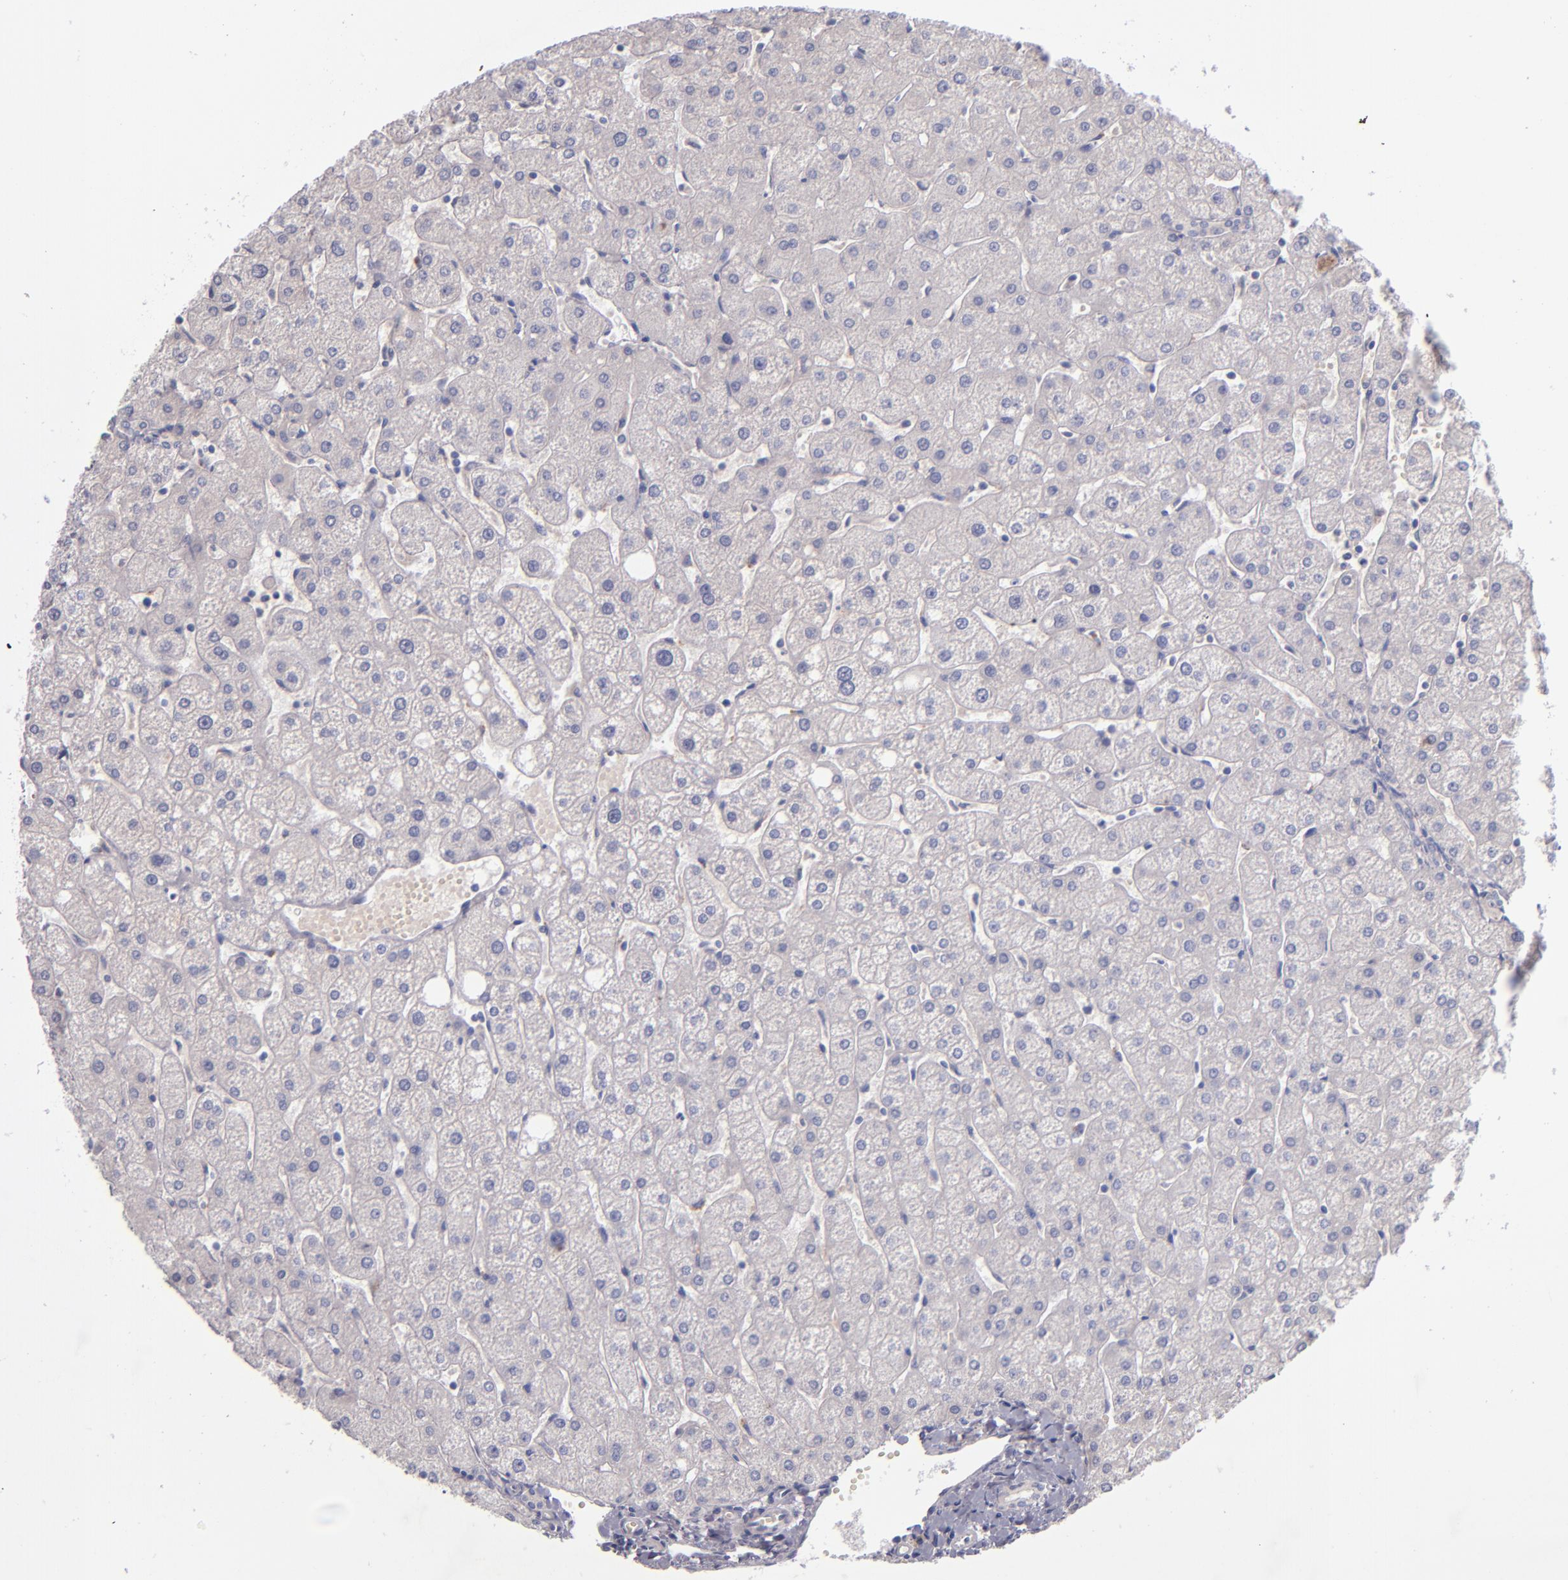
{"staining": {"intensity": "negative", "quantity": "none", "location": "none"}, "tissue": "liver", "cell_type": "Cholangiocytes", "image_type": "normal", "snomed": [{"axis": "morphology", "description": "Normal tissue, NOS"}, {"axis": "topography", "description": "Liver"}], "caption": "Immunohistochemistry (IHC) photomicrograph of unremarkable liver: liver stained with DAB demonstrates no significant protein positivity in cholangiocytes.", "gene": "TSC2", "patient": {"sex": "male", "age": 67}}